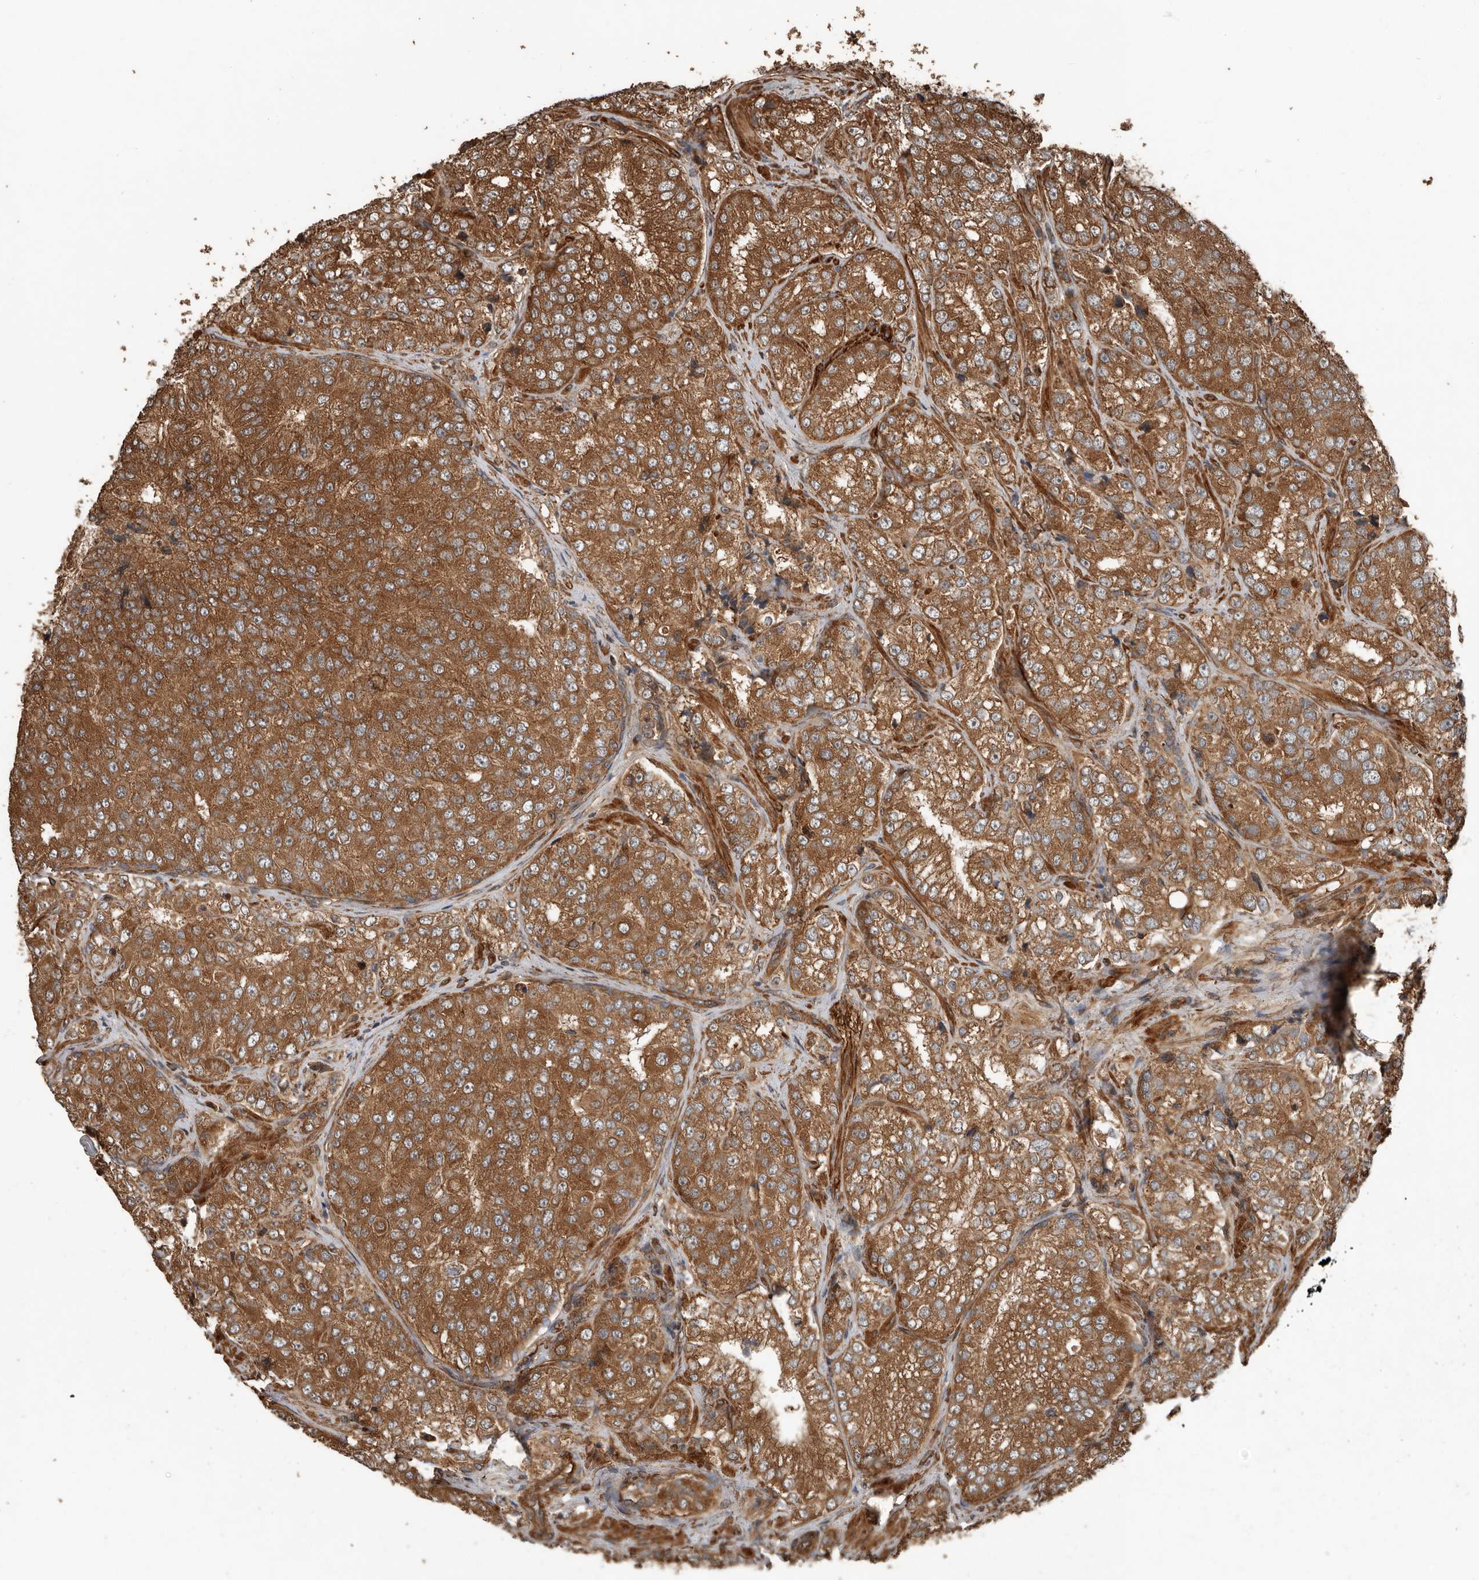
{"staining": {"intensity": "strong", "quantity": ">75%", "location": "cytoplasmic/membranous"}, "tissue": "prostate cancer", "cell_type": "Tumor cells", "image_type": "cancer", "snomed": [{"axis": "morphology", "description": "Adenocarcinoma, High grade"}, {"axis": "topography", "description": "Prostate"}], "caption": "There is high levels of strong cytoplasmic/membranous positivity in tumor cells of adenocarcinoma (high-grade) (prostate), as demonstrated by immunohistochemical staining (brown color).", "gene": "YOD1", "patient": {"sex": "male", "age": 58}}